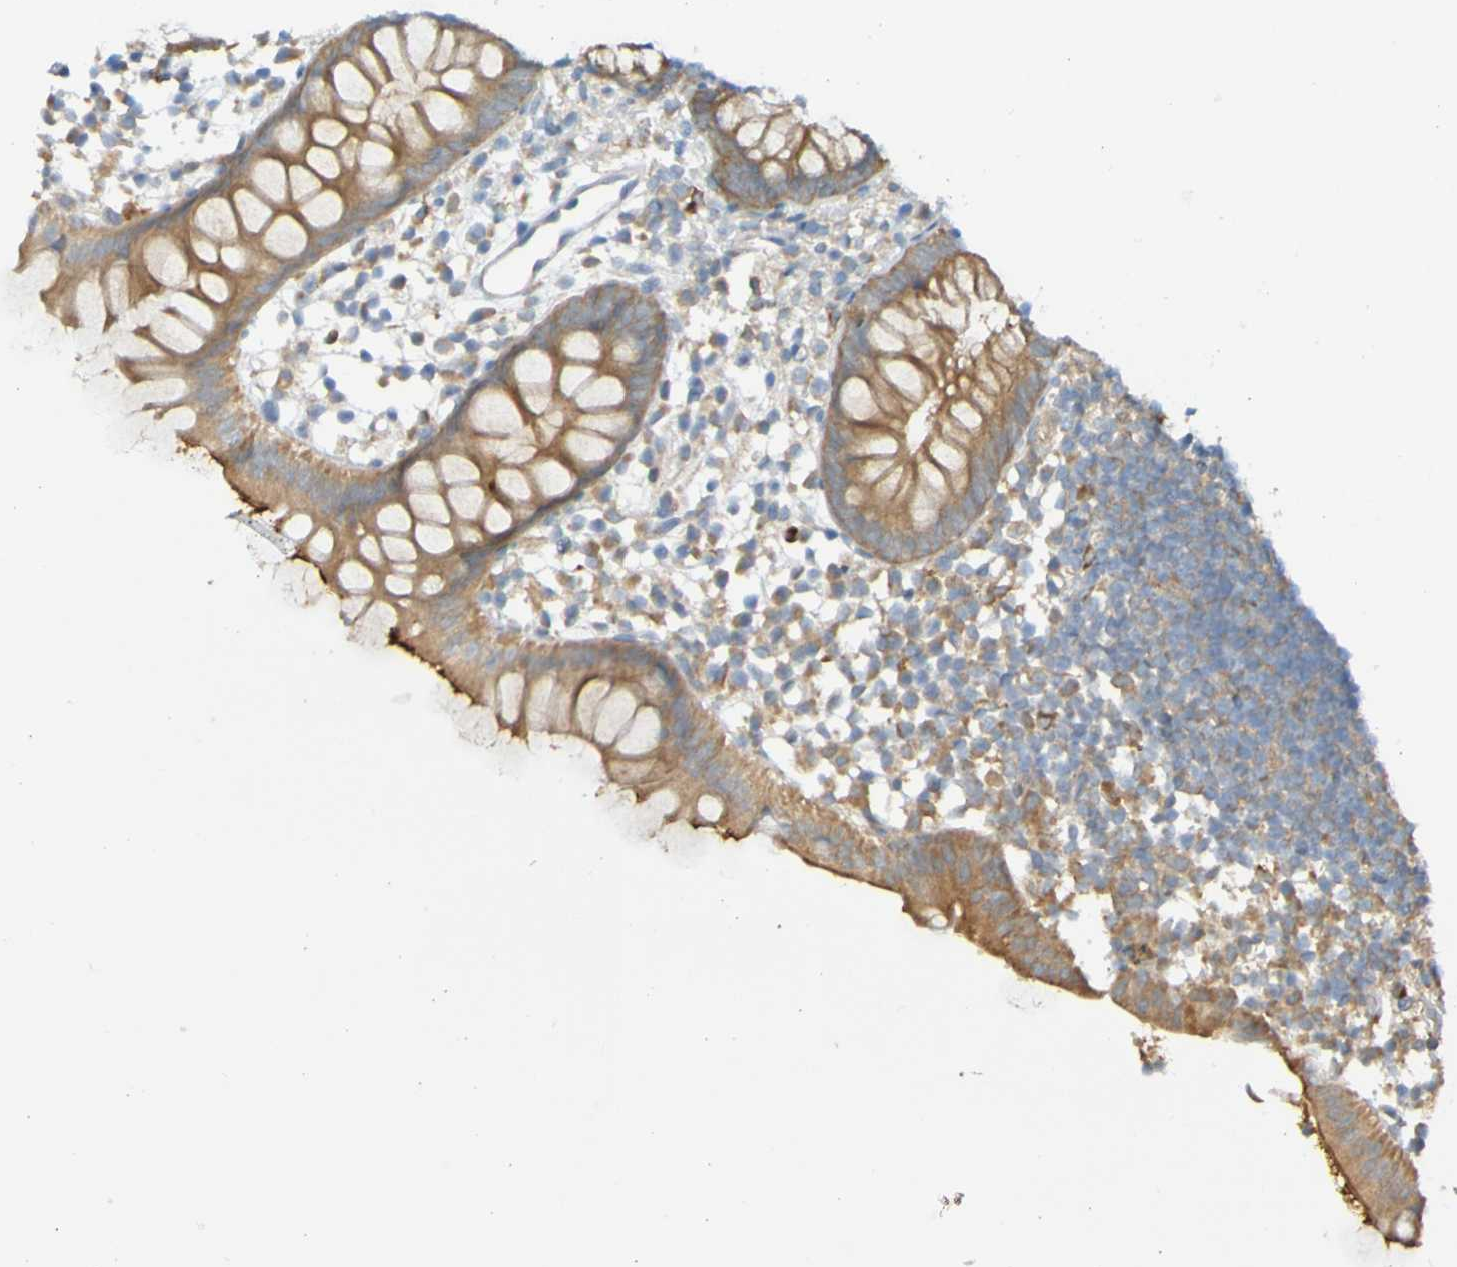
{"staining": {"intensity": "moderate", "quantity": ">75%", "location": "cytoplasmic/membranous"}, "tissue": "appendix", "cell_type": "Glandular cells", "image_type": "normal", "snomed": [{"axis": "morphology", "description": "Normal tissue, NOS"}, {"axis": "topography", "description": "Appendix"}], "caption": "About >75% of glandular cells in normal appendix display moderate cytoplasmic/membranous protein expression as visualized by brown immunohistochemical staining.", "gene": "NAV2", "patient": {"sex": "female", "age": 20}}